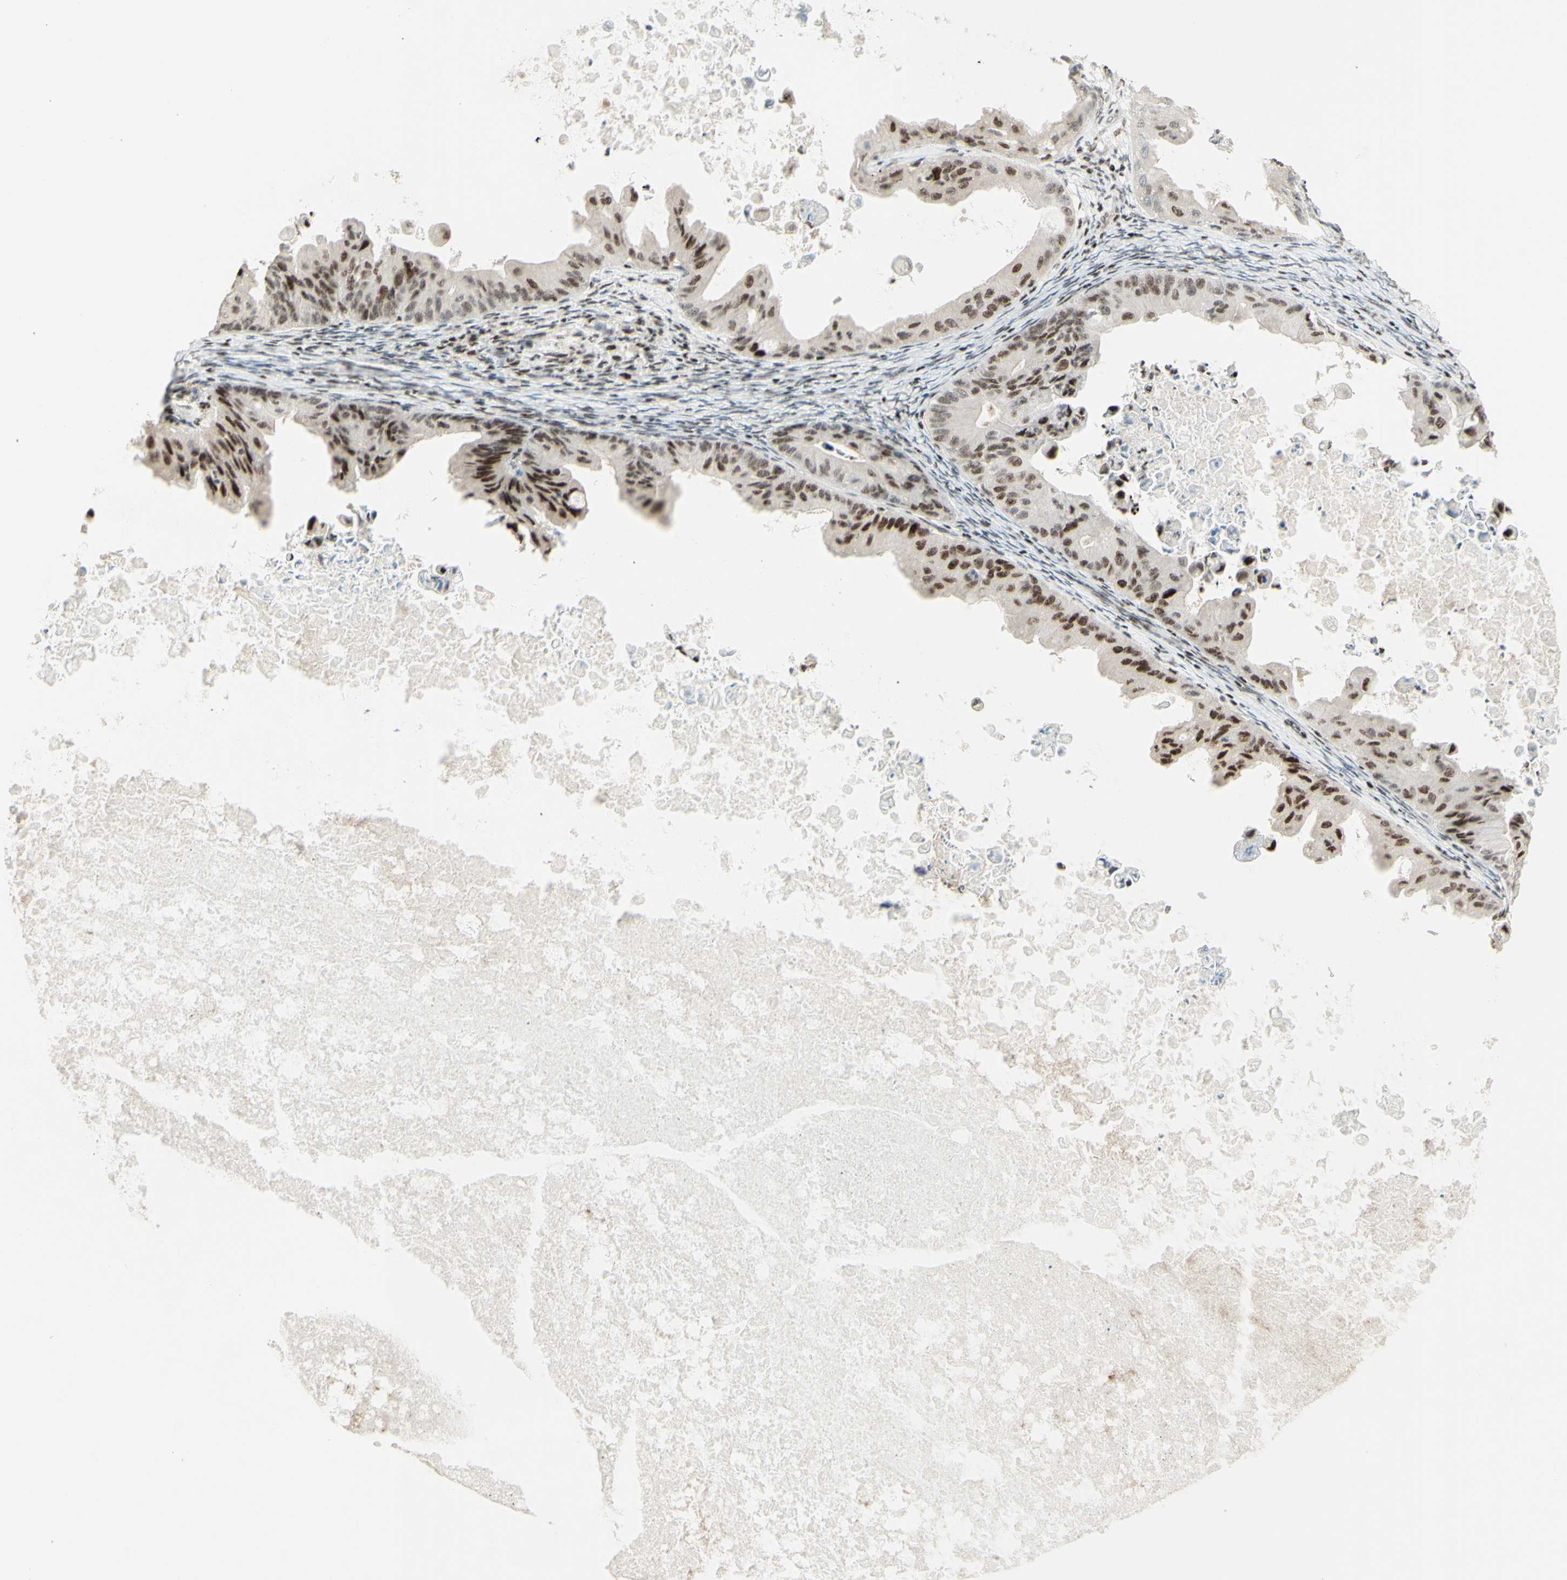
{"staining": {"intensity": "strong", "quantity": "25%-75%", "location": "nuclear"}, "tissue": "ovarian cancer", "cell_type": "Tumor cells", "image_type": "cancer", "snomed": [{"axis": "morphology", "description": "Cystadenocarcinoma, mucinous, NOS"}, {"axis": "topography", "description": "Ovary"}], "caption": "Immunohistochemical staining of human ovarian cancer (mucinous cystadenocarcinoma) exhibits strong nuclear protein staining in approximately 25%-75% of tumor cells.", "gene": "CDKL5", "patient": {"sex": "female", "age": 37}}